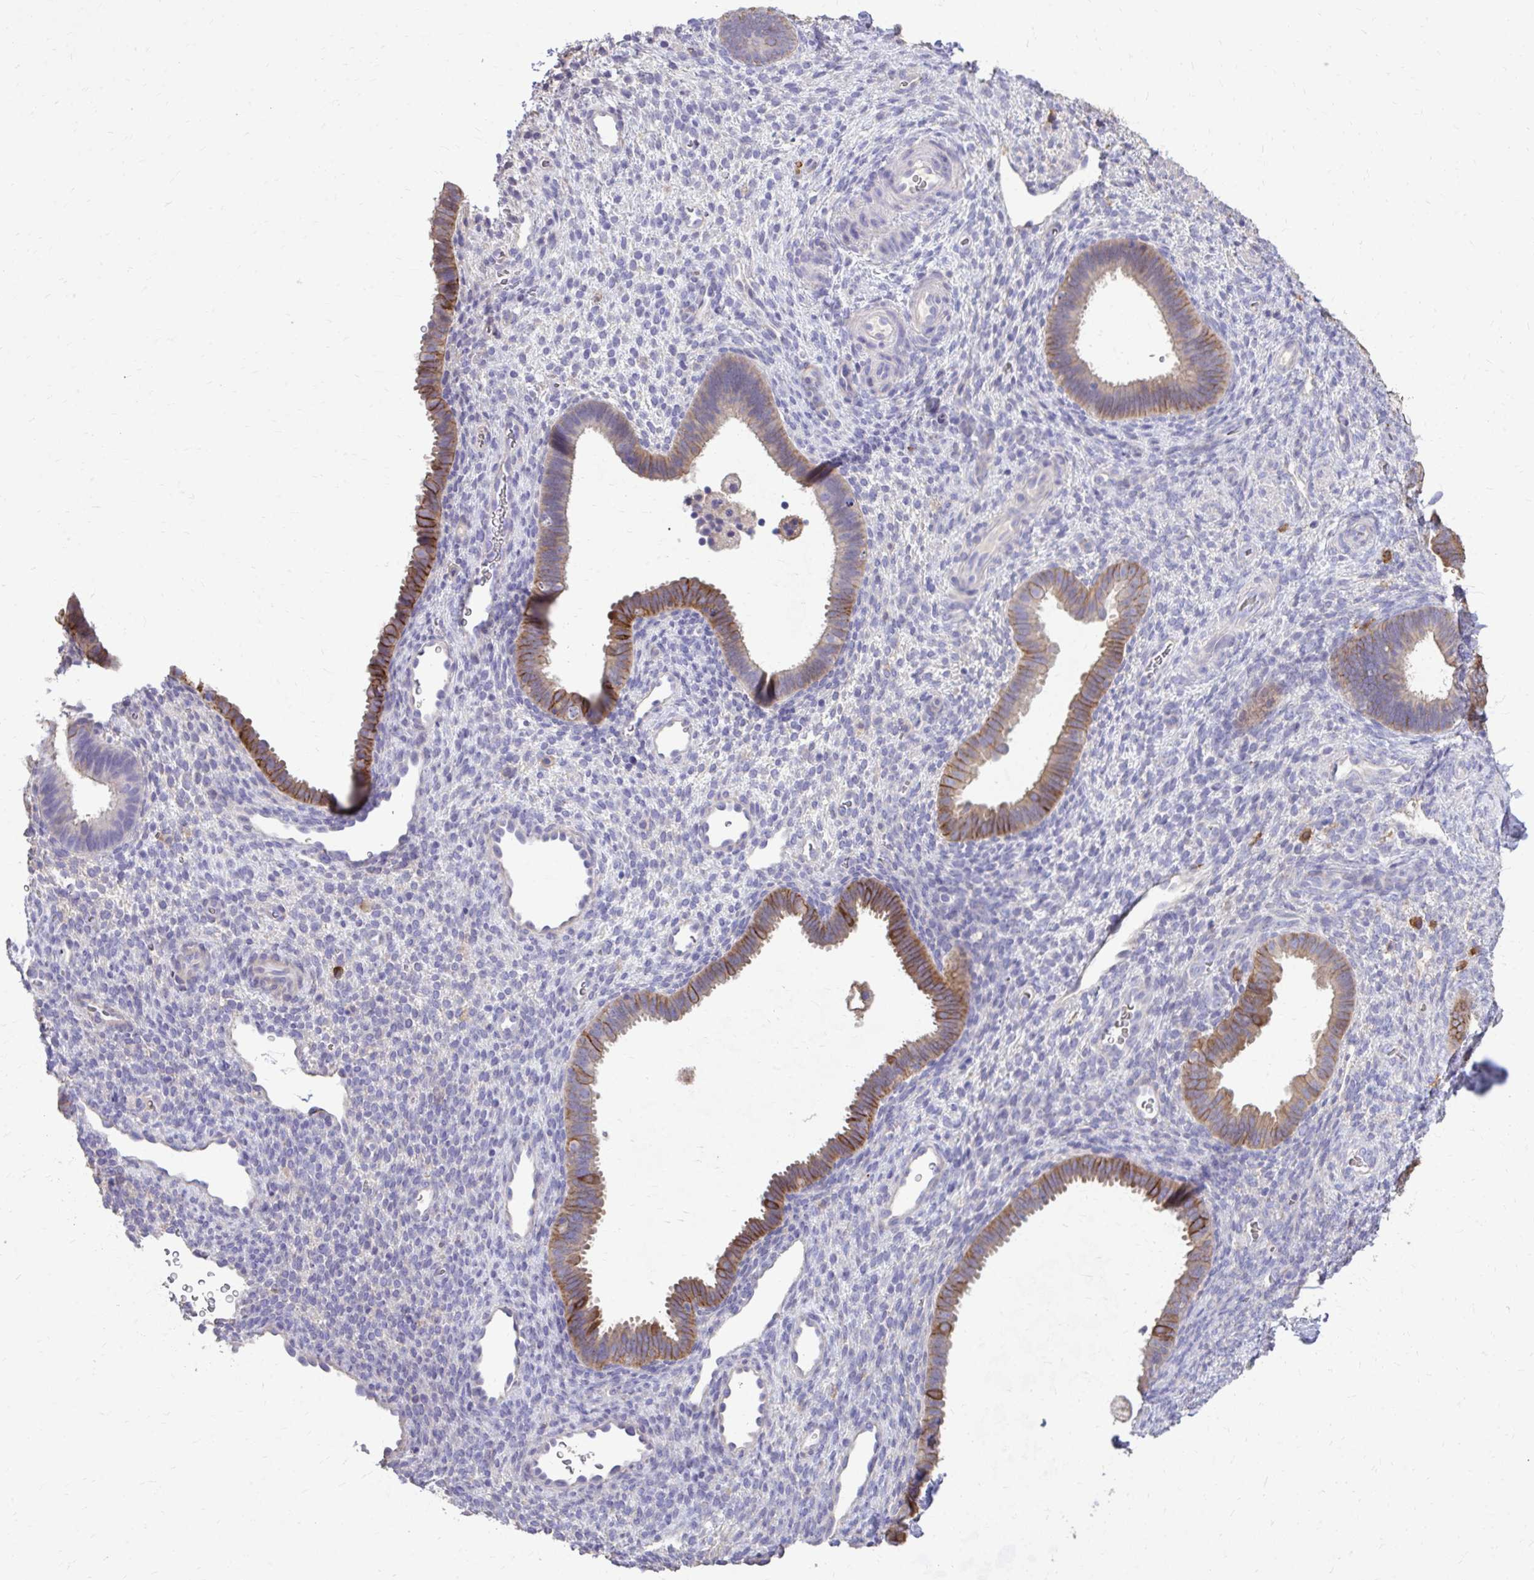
{"staining": {"intensity": "negative", "quantity": "none", "location": "none"}, "tissue": "endometrium", "cell_type": "Cells in endometrial stroma", "image_type": "normal", "snomed": [{"axis": "morphology", "description": "Normal tissue, NOS"}, {"axis": "topography", "description": "Endometrium"}], "caption": "Endometrium was stained to show a protein in brown. There is no significant positivity in cells in endometrial stroma. (IHC, brightfield microscopy, high magnification).", "gene": "EPB41L1", "patient": {"sex": "female", "age": 34}}